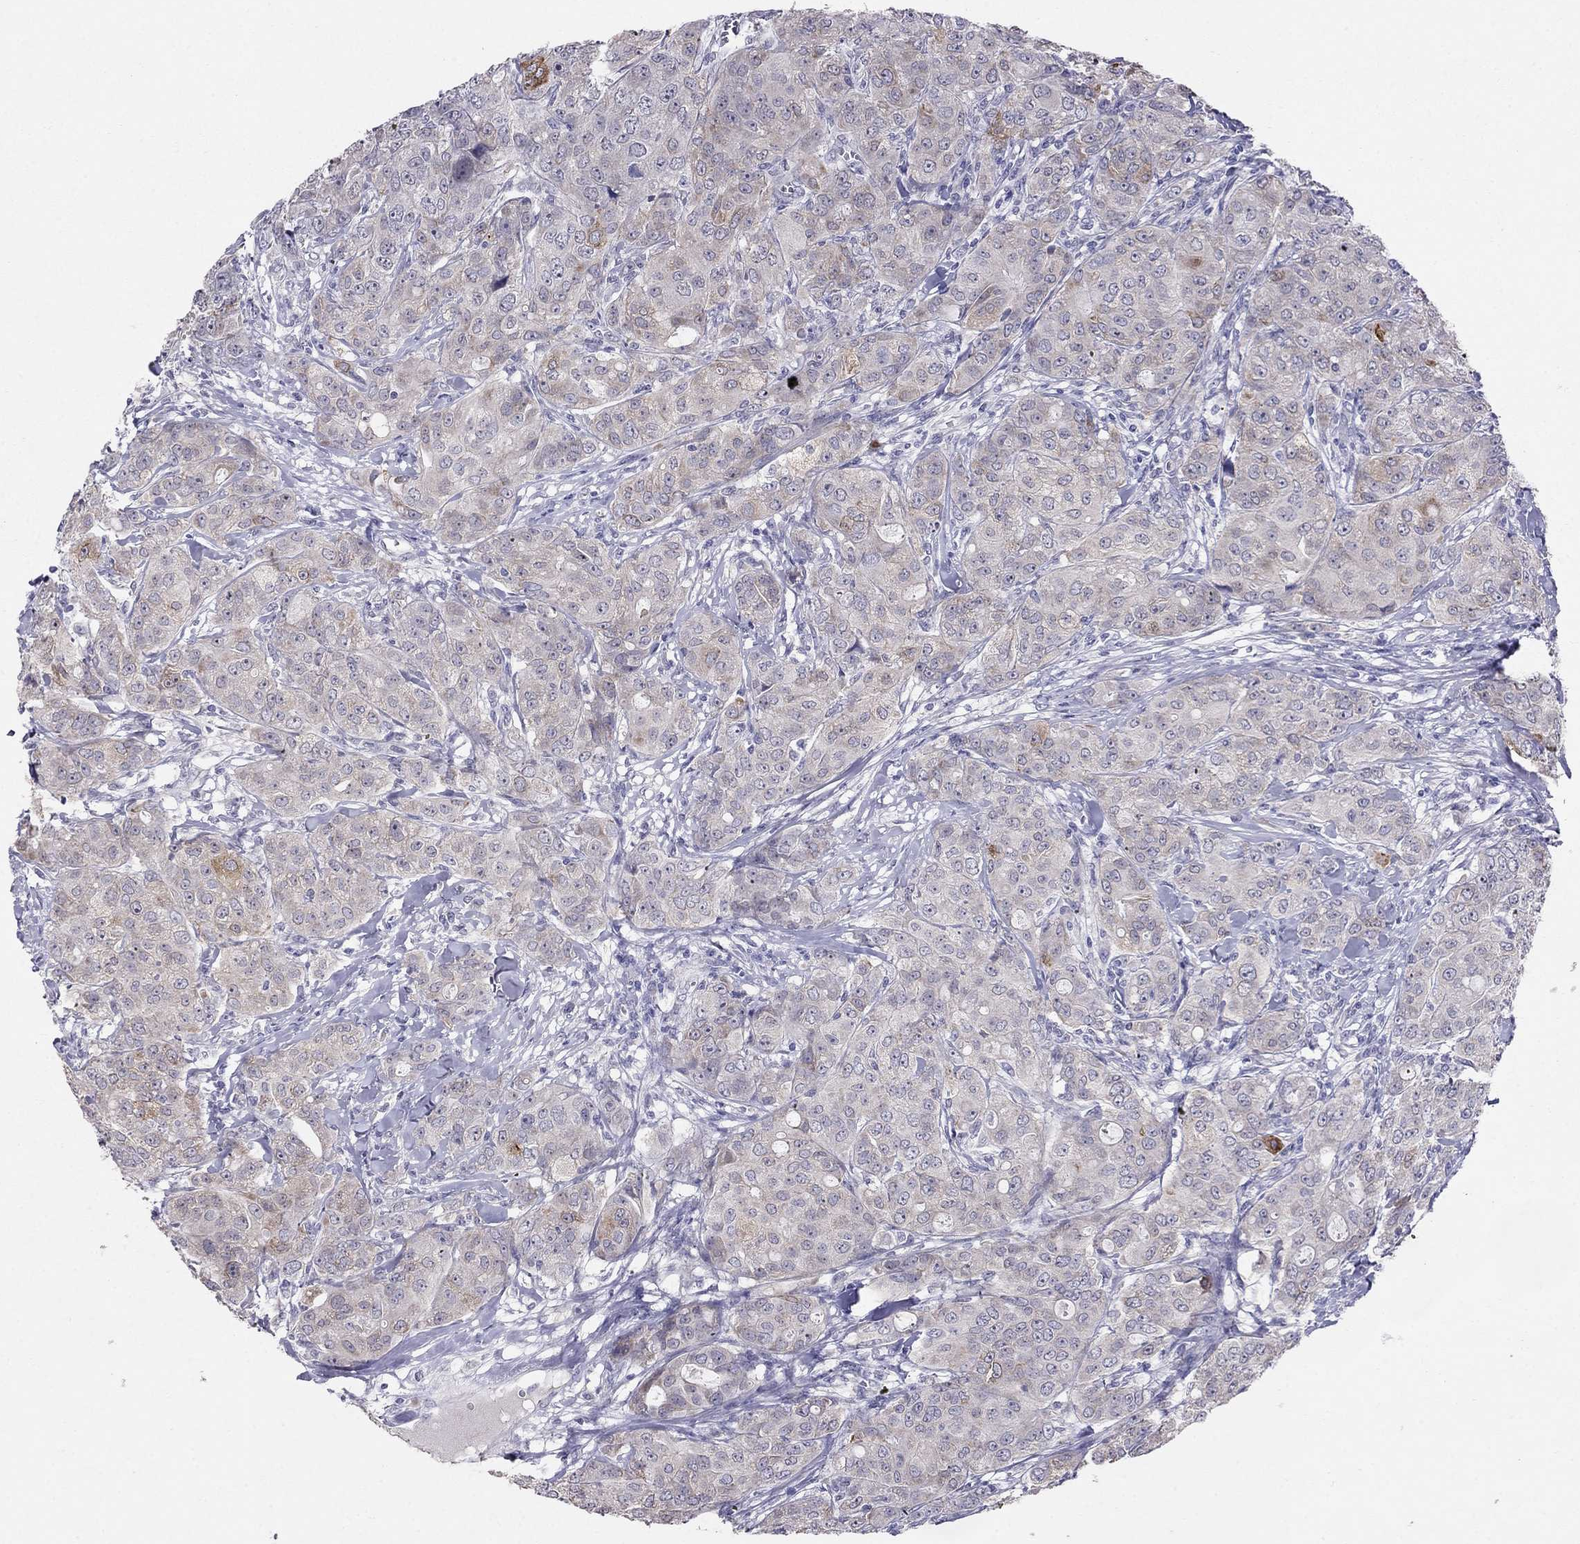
{"staining": {"intensity": "negative", "quantity": "none", "location": "none"}, "tissue": "breast cancer", "cell_type": "Tumor cells", "image_type": "cancer", "snomed": [{"axis": "morphology", "description": "Duct carcinoma"}, {"axis": "topography", "description": "Breast"}], "caption": "The IHC micrograph has no significant staining in tumor cells of breast cancer tissue.", "gene": "MYO3B", "patient": {"sex": "female", "age": 43}}